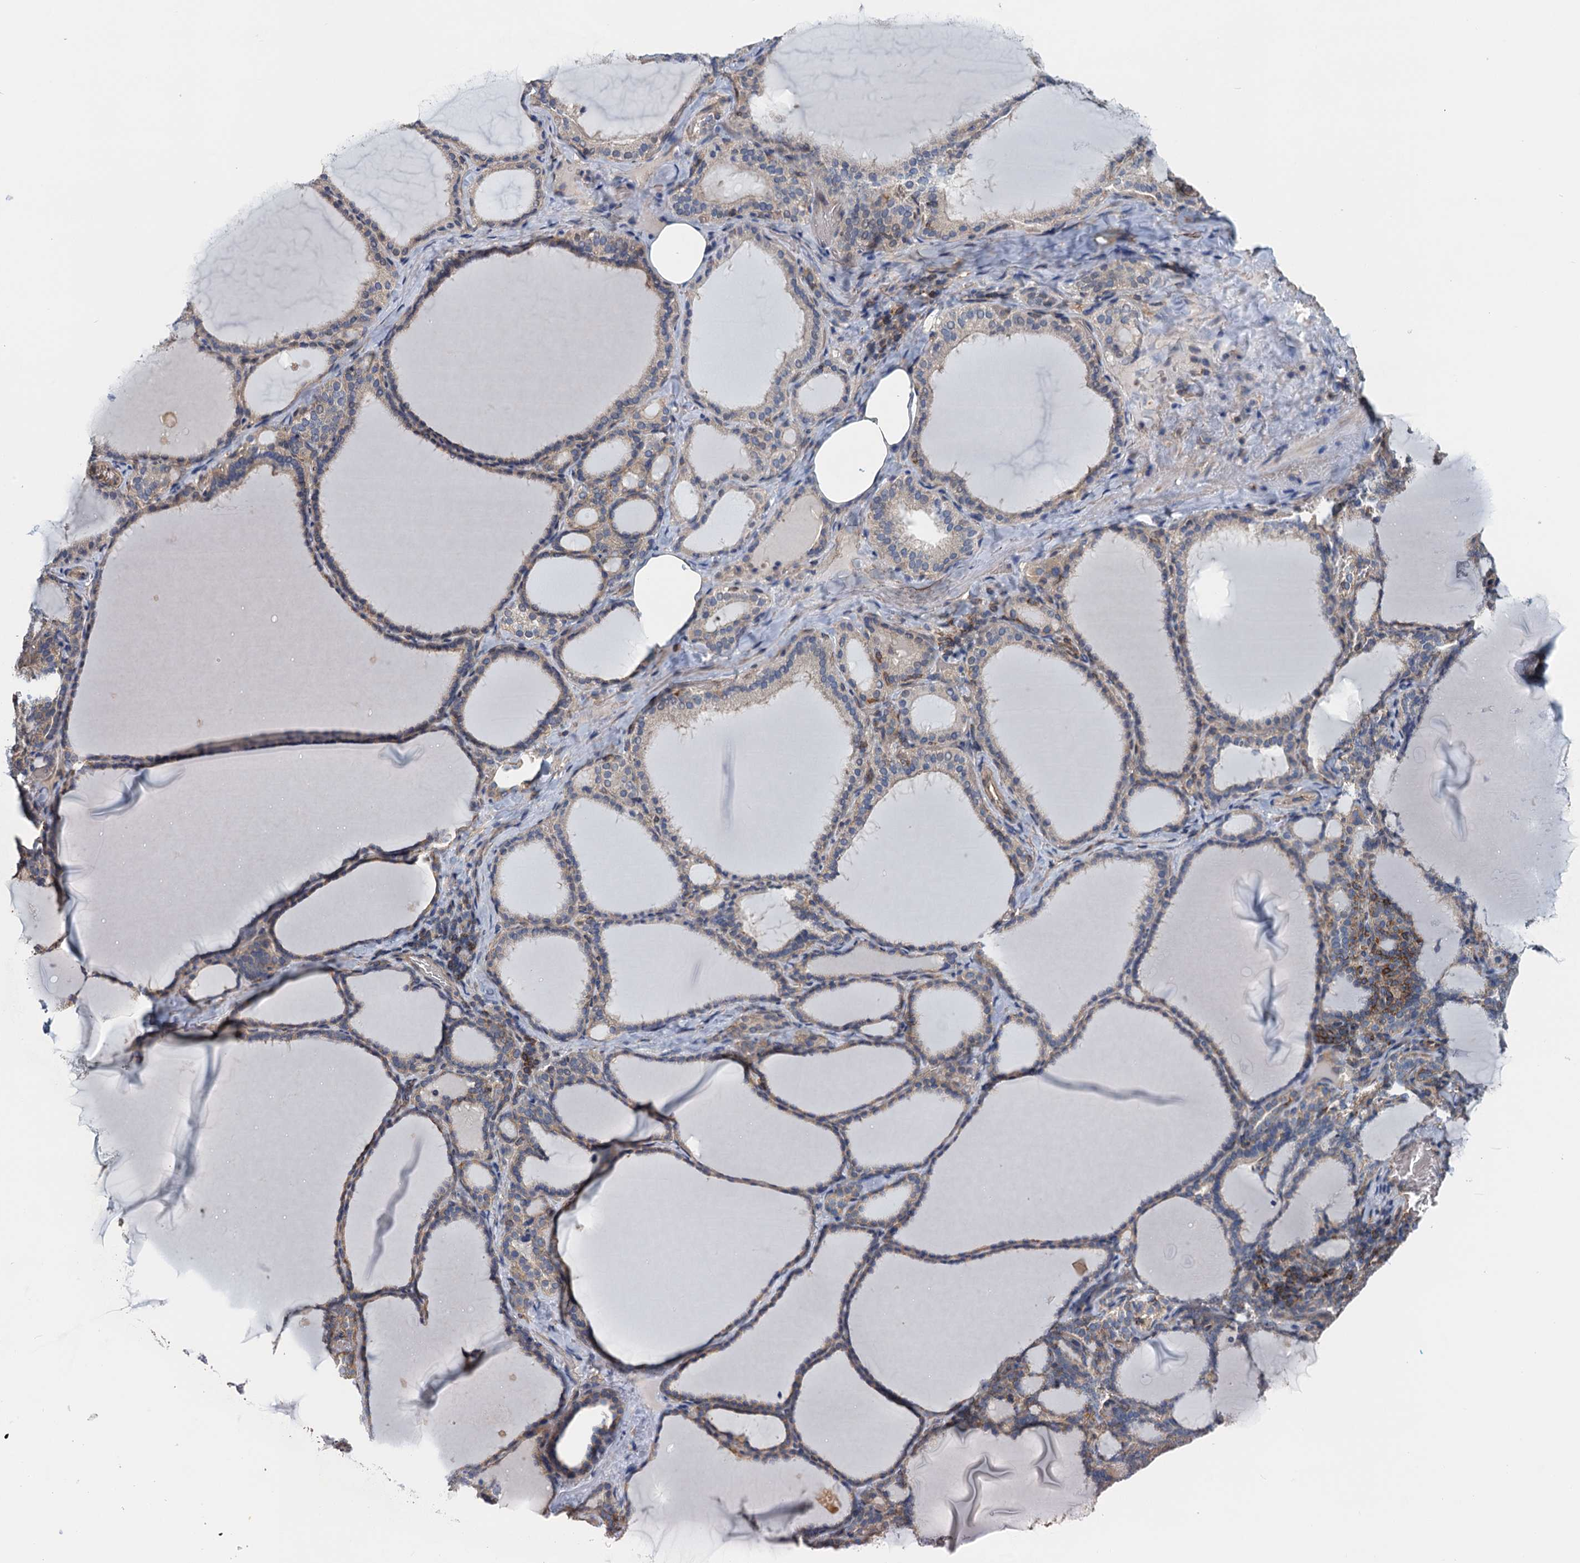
{"staining": {"intensity": "weak", "quantity": ">75%", "location": "cytoplasmic/membranous"}, "tissue": "thyroid gland", "cell_type": "Glandular cells", "image_type": "normal", "snomed": [{"axis": "morphology", "description": "Normal tissue, NOS"}, {"axis": "topography", "description": "Thyroid gland"}], "caption": "A micrograph of thyroid gland stained for a protein reveals weak cytoplasmic/membranous brown staining in glandular cells. The protein is shown in brown color, while the nuclei are stained blue.", "gene": "ROGDI", "patient": {"sex": "female", "age": 39}}